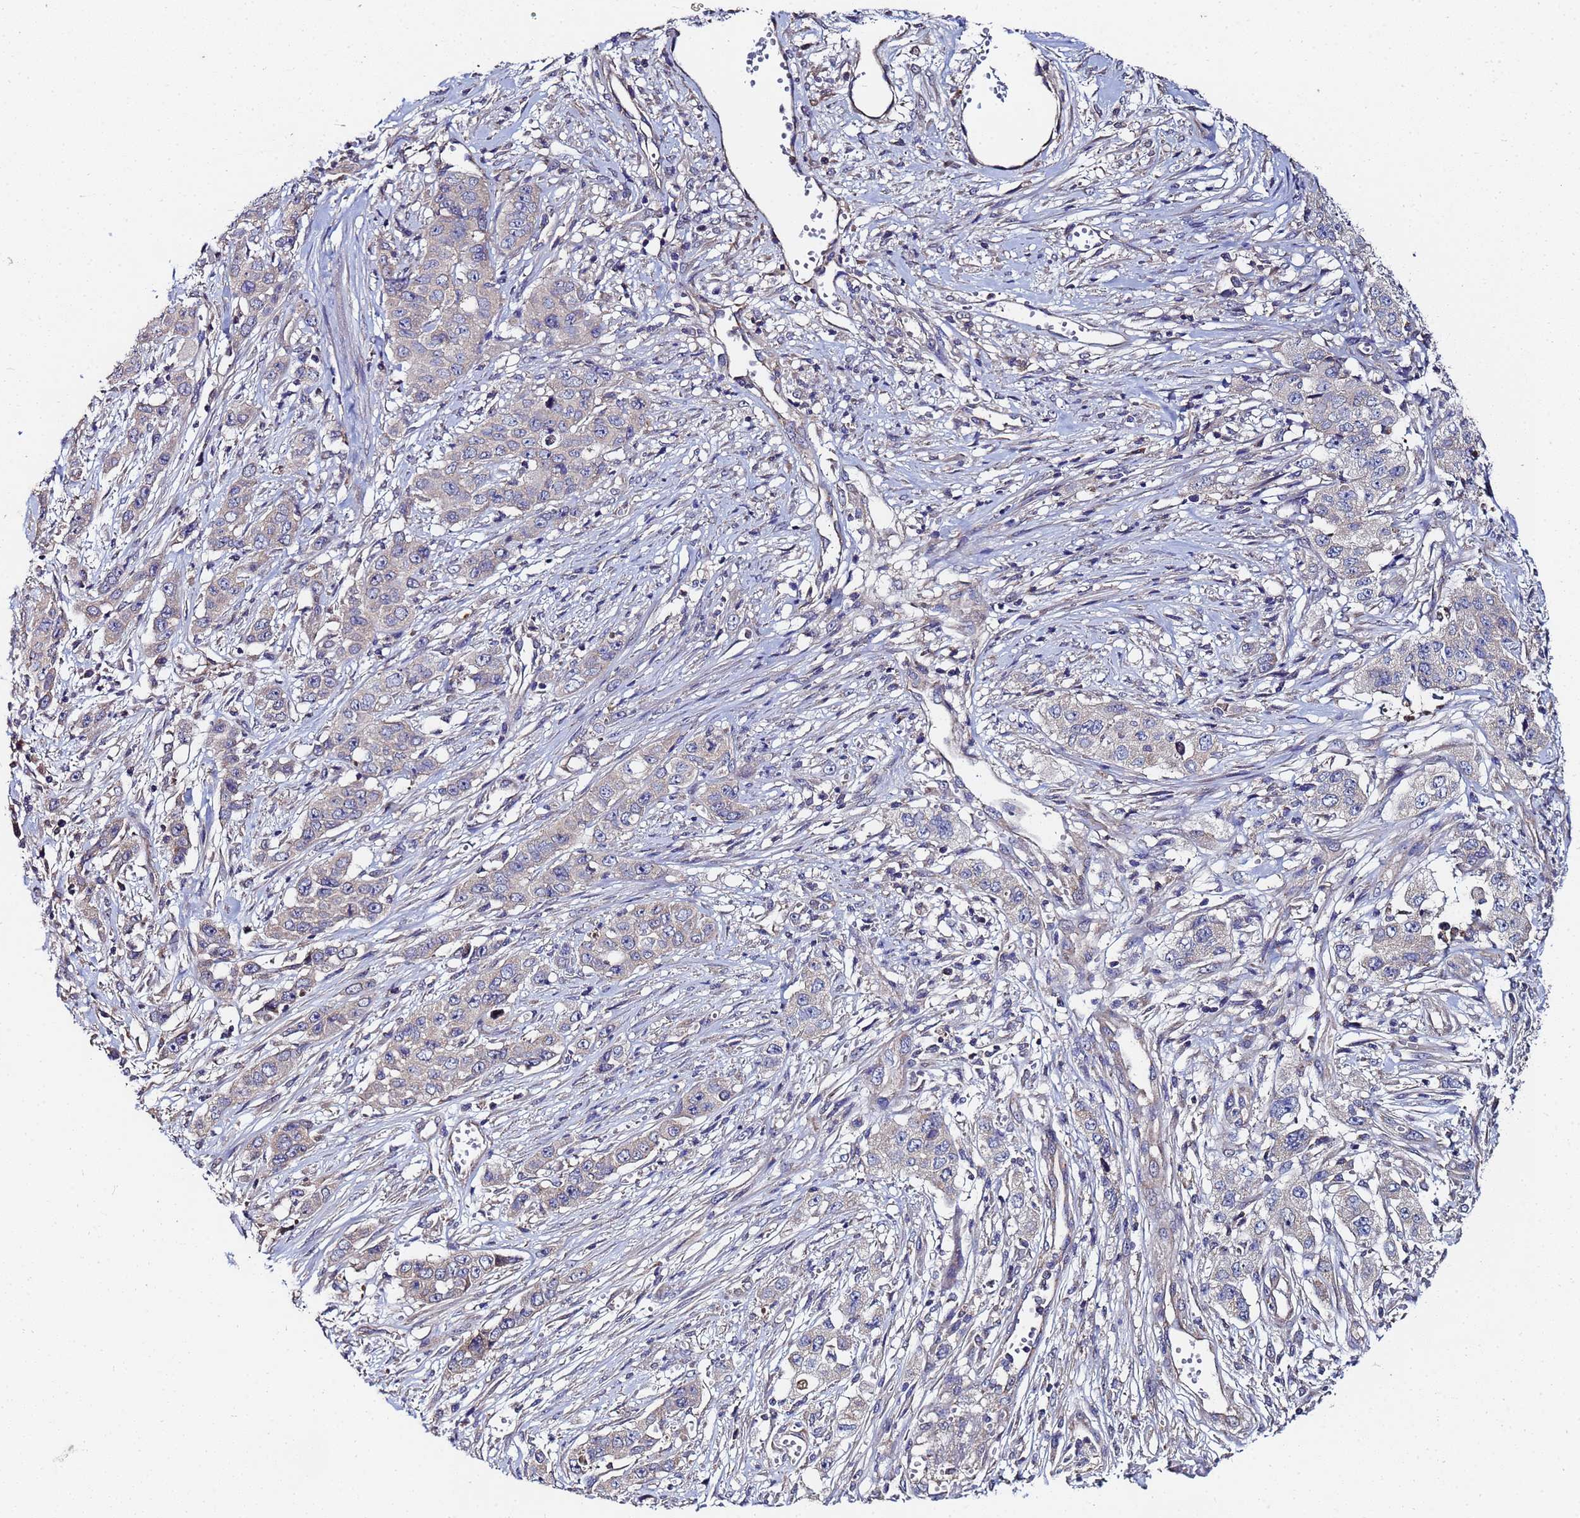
{"staining": {"intensity": "negative", "quantity": "none", "location": "none"}, "tissue": "stomach cancer", "cell_type": "Tumor cells", "image_type": "cancer", "snomed": [{"axis": "morphology", "description": "Adenocarcinoma, NOS"}, {"axis": "topography", "description": "Stomach, upper"}], "caption": "Immunohistochemistry micrograph of human stomach cancer stained for a protein (brown), which shows no expression in tumor cells.", "gene": "C5orf34", "patient": {"sex": "male", "age": 62}}